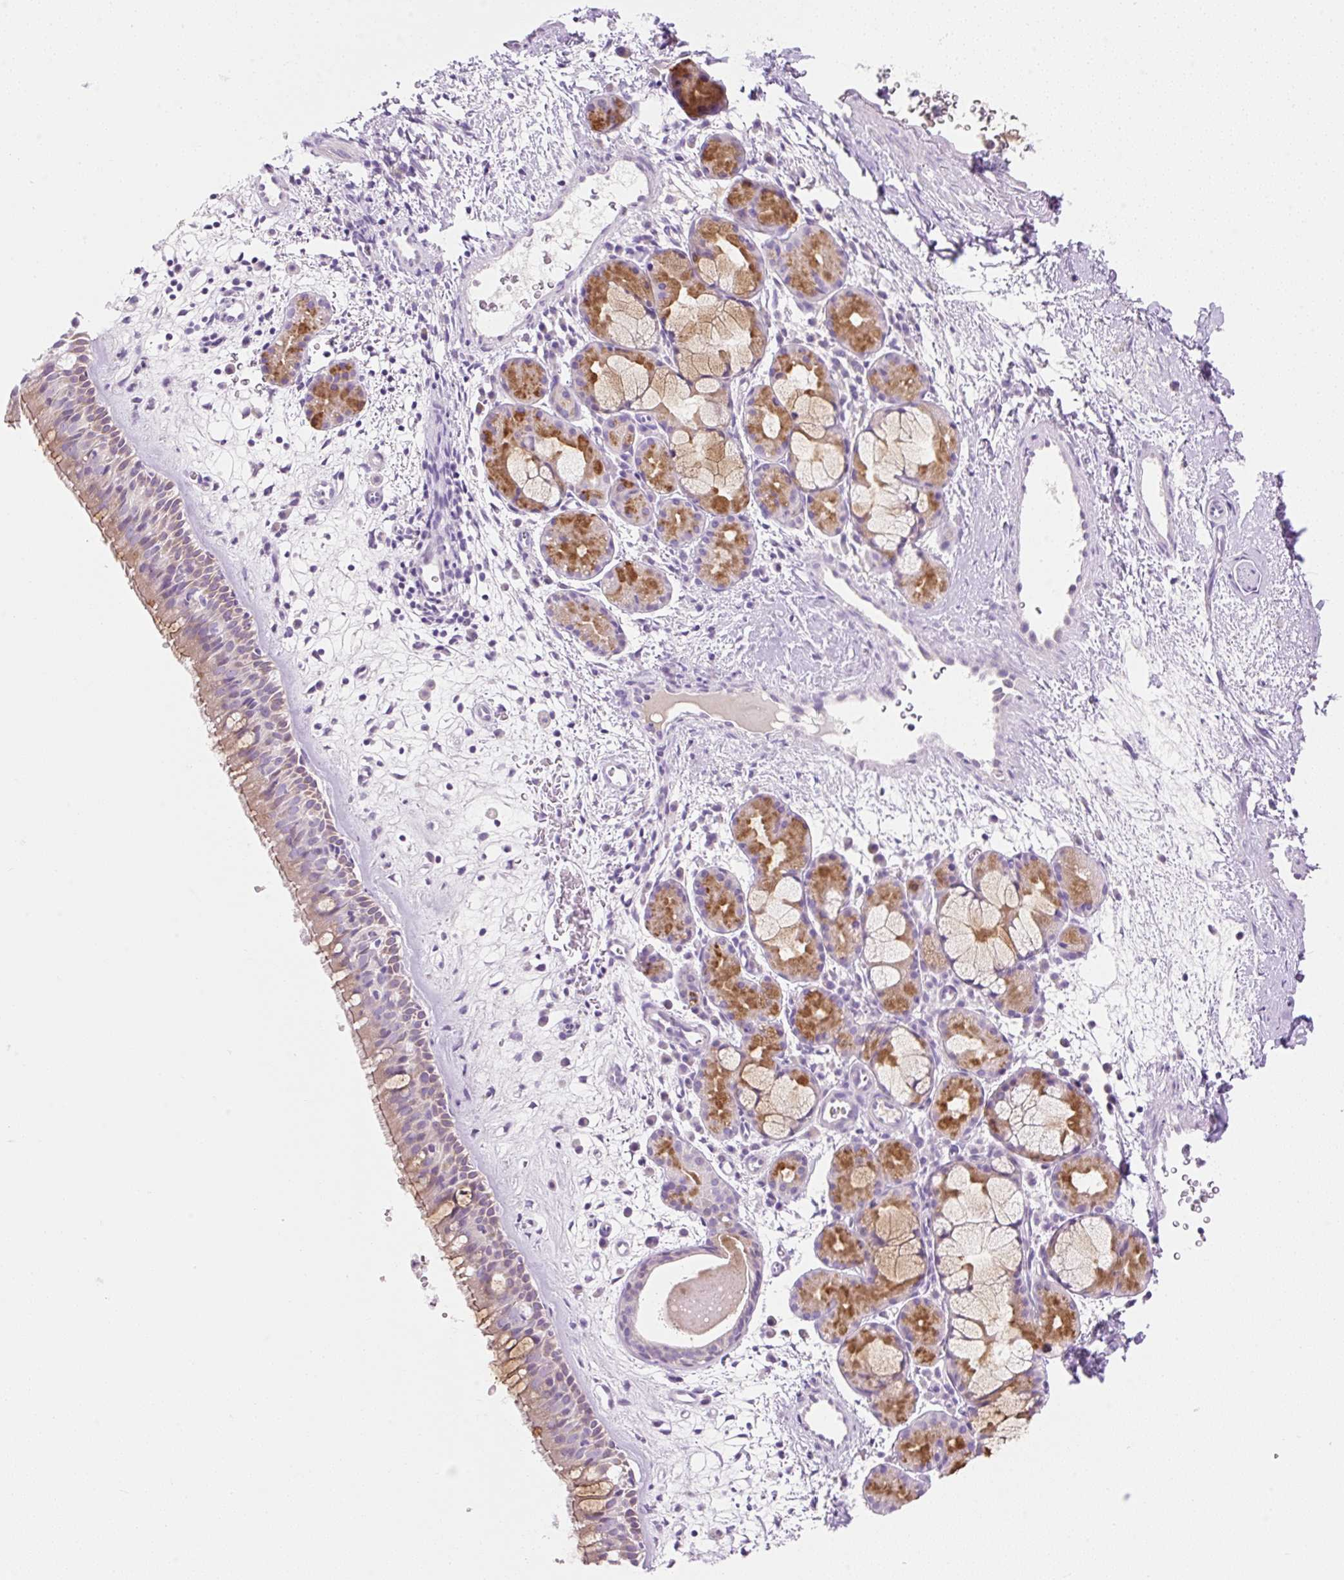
{"staining": {"intensity": "moderate", "quantity": "25%-75%", "location": "cytoplasmic/membranous"}, "tissue": "nasopharynx", "cell_type": "Respiratory epithelial cells", "image_type": "normal", "snomed": [{"axis": "morphology", "description": "Normal tissue, NOS"}, {"axis": "topography", "description": "Nasopharynx"}], "caption": "Protein positivity by immunohistochemistry (IHC) exhibits moderate cytoplasmic/membranous expression in approximately 25%-75% of respiratory epithelial cells in normal nasopharynx. The protein of interest is stained brown, and the nuclei are stained in blue (DAB IHC with brightfield microscopy, high magnification).", "gene": "ZNF121", "patient": {"sex": "male", "age": 65}}